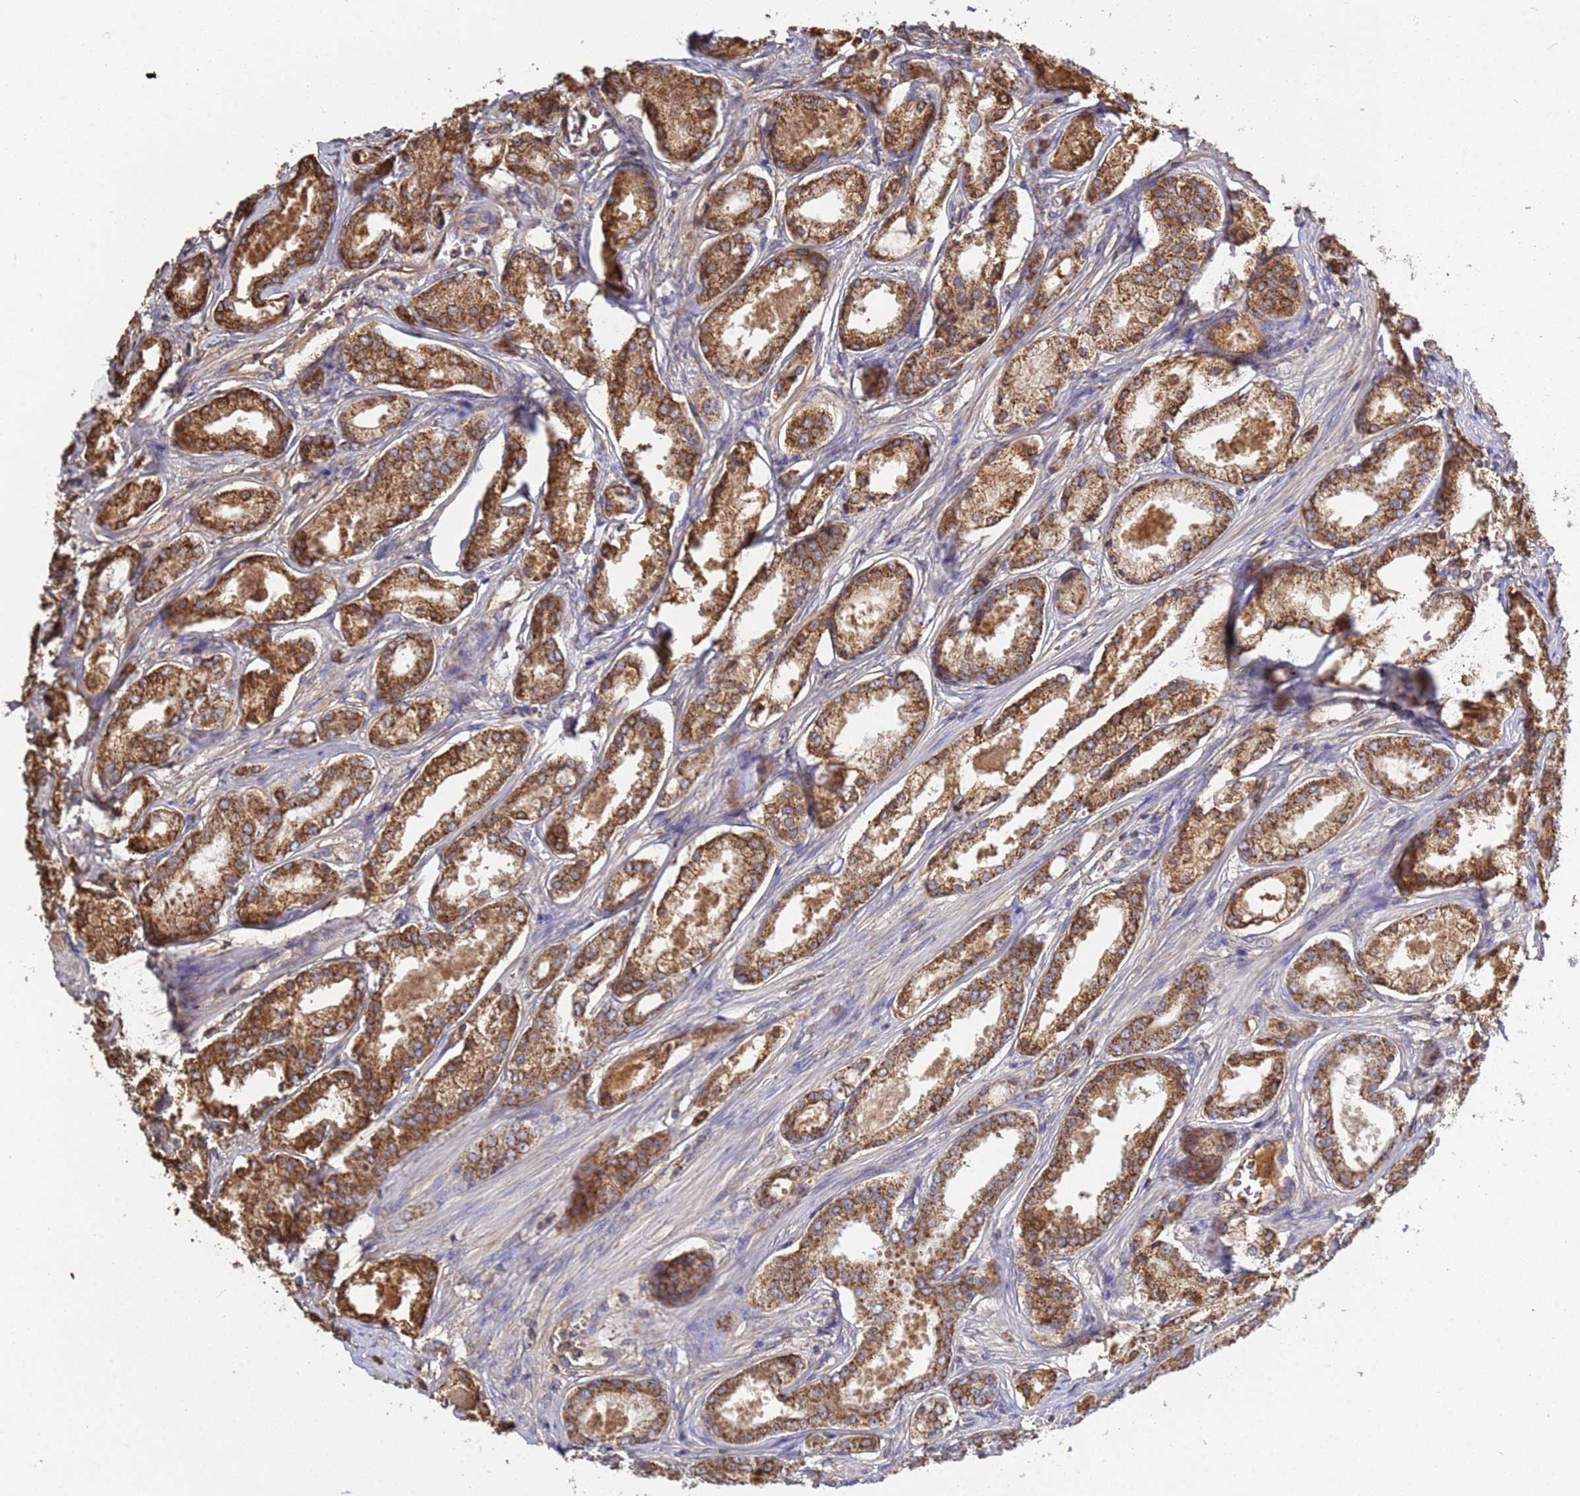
{"staining": {"intensity": "moderate", "quantity": ">75%", "location": "cytoplasmic/membranous"}, "tissue": "prostate cancer", "cell_type": "Tumor cells", "image_type": "cancer", "snomed": [{"axis": "morphology", "description": "Adenocarcinoma, Low grade"}, {"axis": "topography", "description": "Prostate"}], "caption": "Moderate cytoplasmic/membranous protein staining is appreciated in about >75% of tumor cells in prostate cancer.", "gene": "GLUD1", "patient": {"sex": "male", "age": 68}}